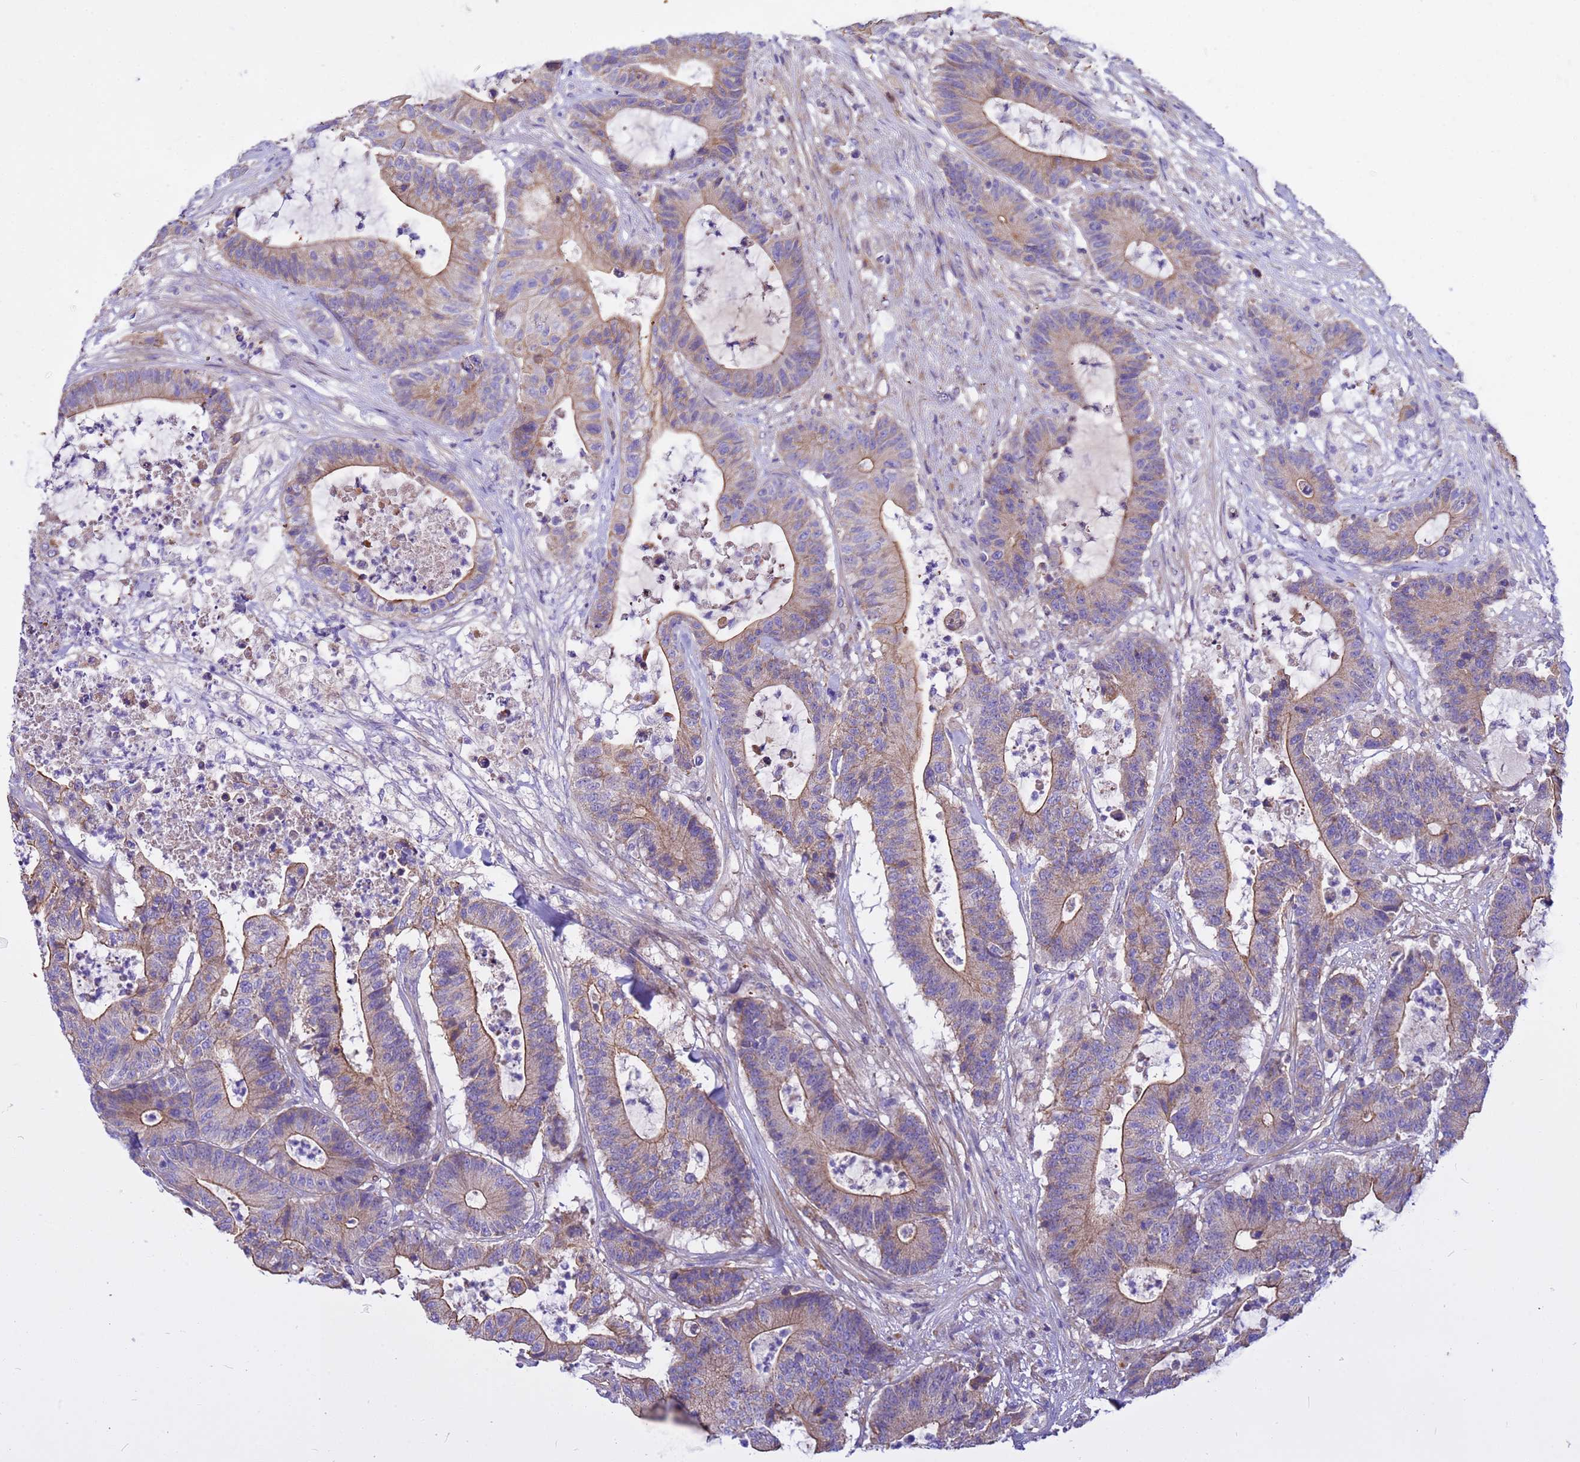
{"staining": {"intensity": "moderate", "quantity": "25%-75%", "location": "cytoplasmic/membranous"}, "tissue": "colorectal cancer", "cell_type": "Tumor cells", "image_type": "cancer", "snomed": [{"axis": "morphology", "description": "Adenocarcinoma, NOS"}, {"axis": "topography", "description": "Colon"}], "caption": "Immunohistochemical staining of colorectal cancer (adenocarcinoma) demonstrates medium levels of moderate cytoplasmic/membranous protein positivity in approximately 25%-75% of tumor cells. (brown staining indicates protein expression, while blue staining denotes nuclei).", "gene": "CRHBP", "patient": {"sex": "female", "age": 84}}